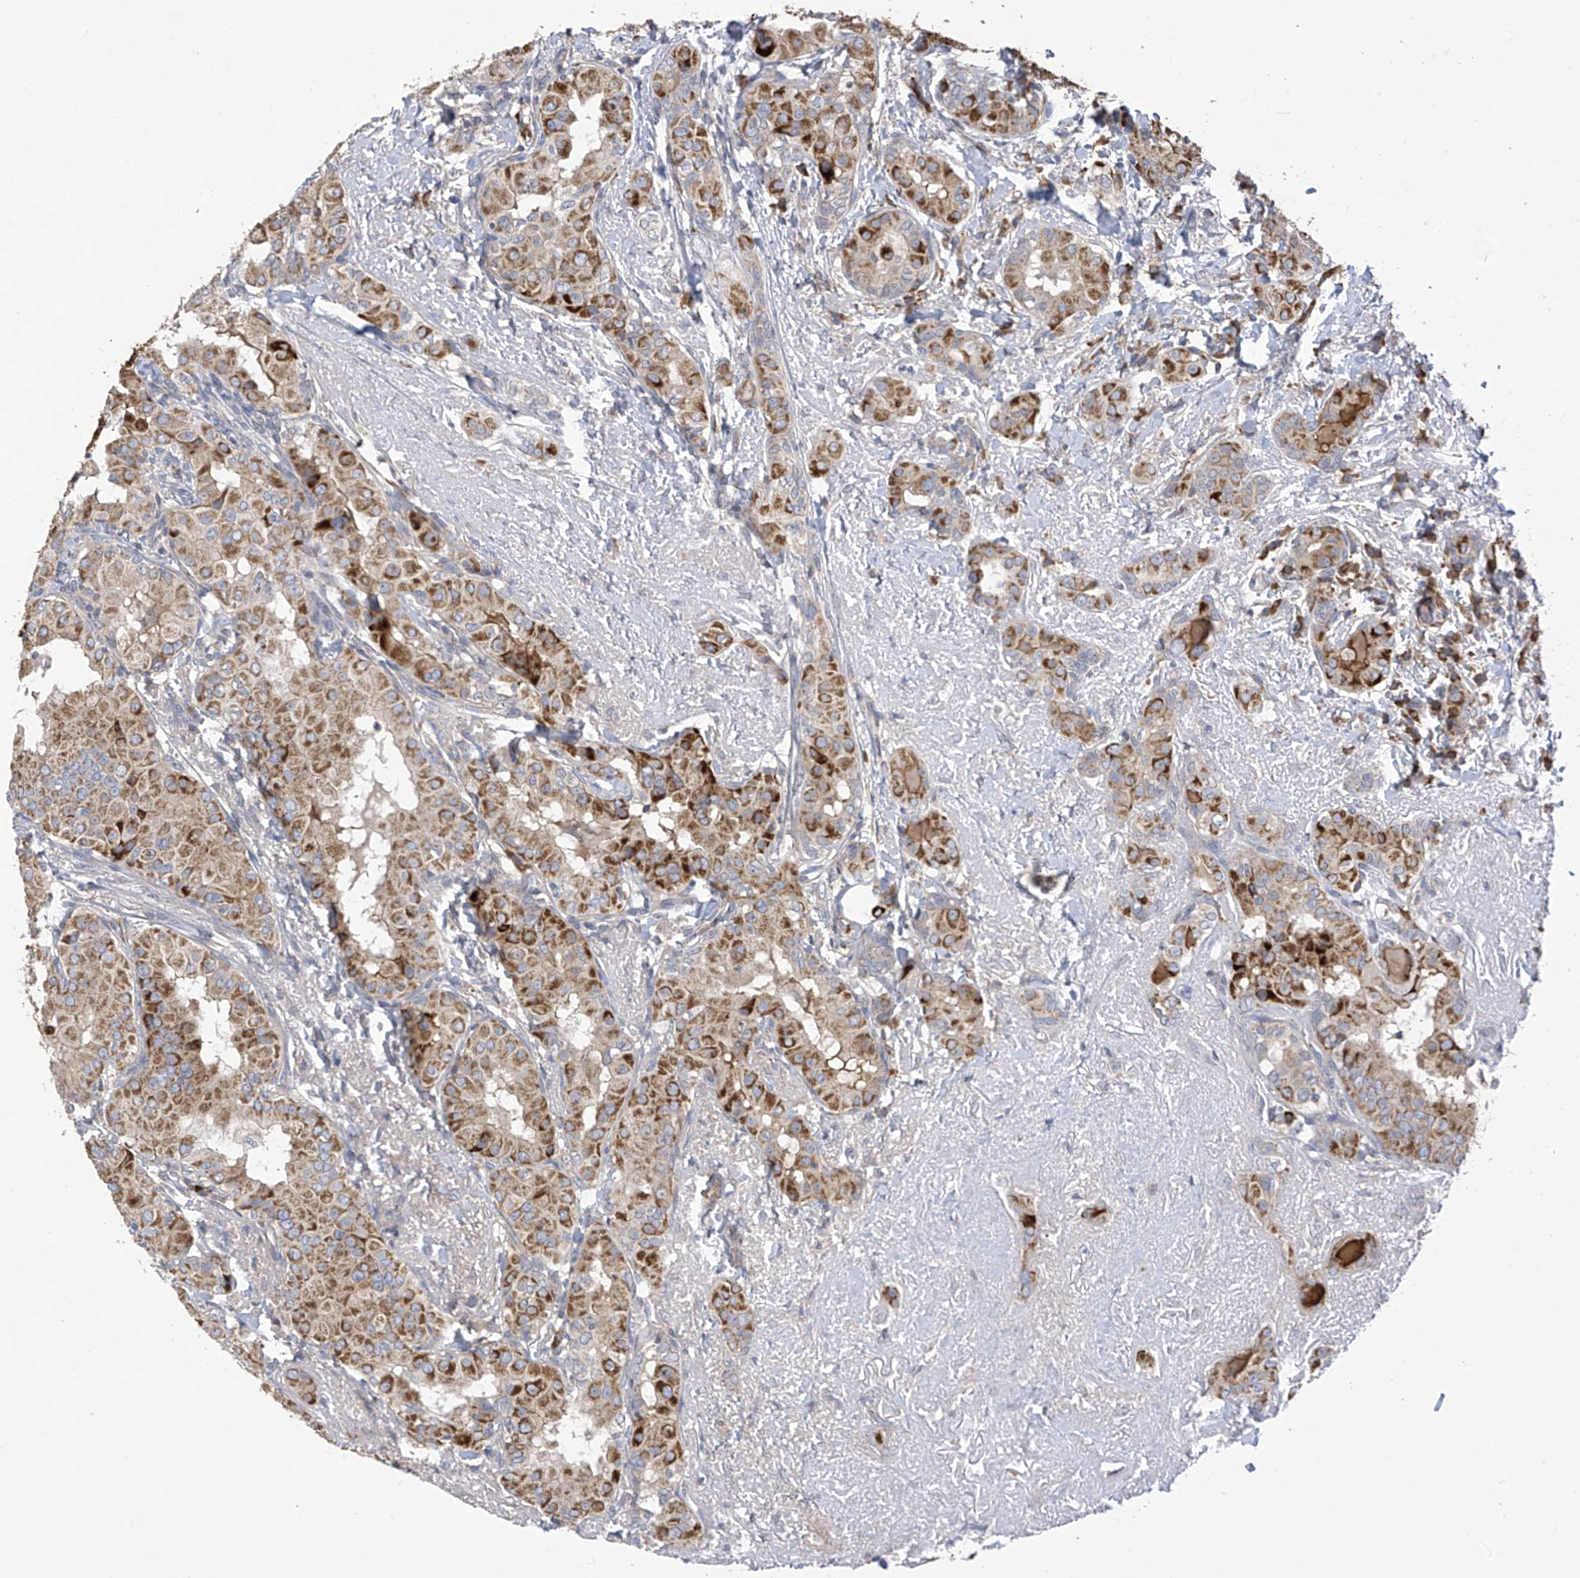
{"staining": {"intensity": "moderate", "quantity": ">75%", "location": "cytoplasmic/membranous"}, "tissue": "thyroid cancer", "cell_type": "Tumor cells", "image_type": "cancer", "snomed": [{"axis": "morphology", "description": "Papillary adenocarcinoma, NOS"}, {"axis": "topography", "description": "Thyroid gland"}], "caption": "About >75% of tumor cells in human thyroid papillary adenocarcinoma exhibit moderate cytoplasmic/membranous protein expression as visualized by brown immunohistochemical staining.", "gene": "SLCO4A1", "patient": {"sex": "male", "age": 33}}